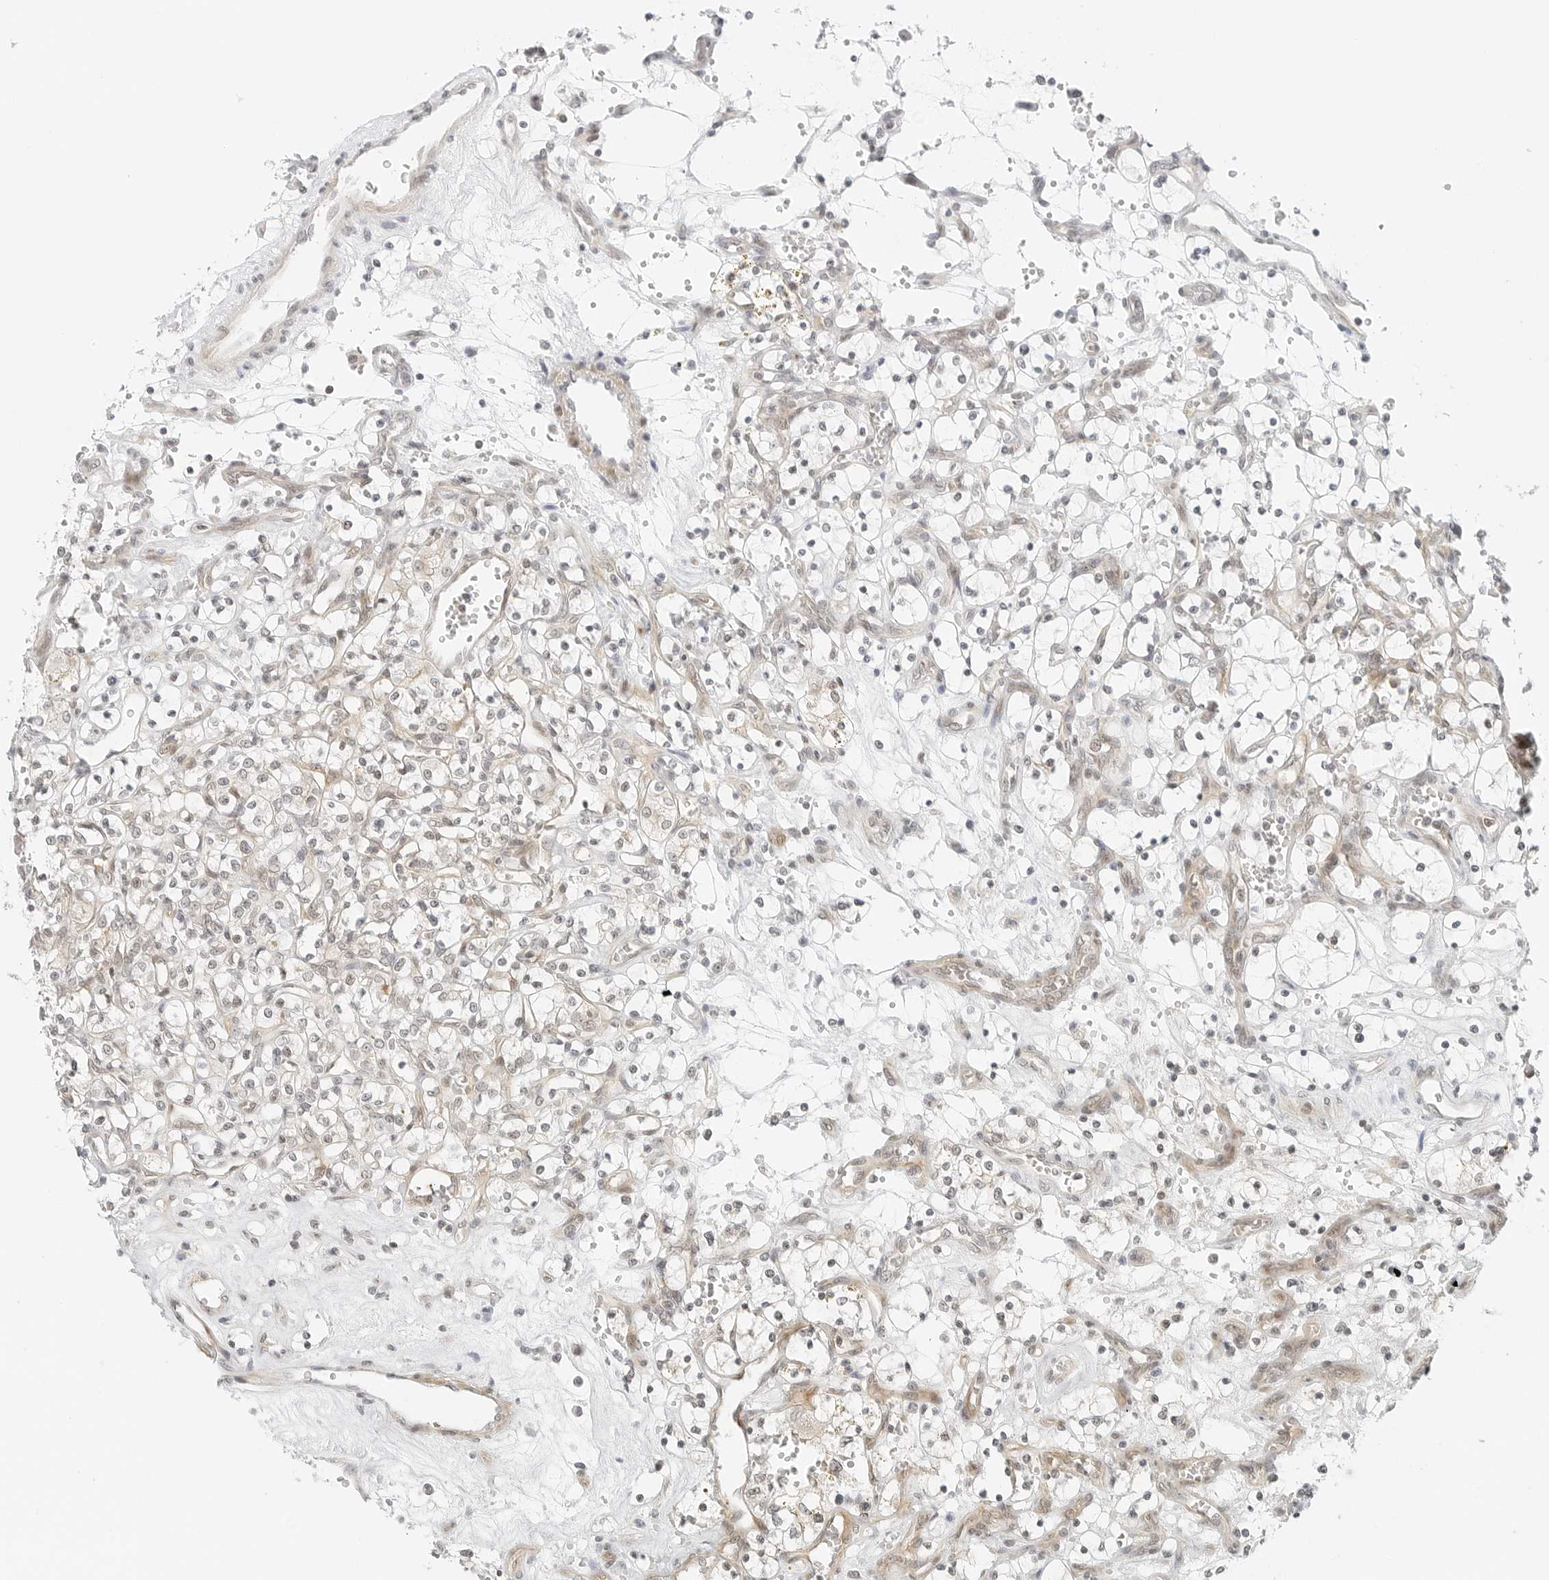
{"staining": {"intensity": "negative", "quantity": "none", "location": "none"}, "tissue": "renal cancer", "cell_type": "Tumor cells", "image_type": "cancer", "snomed": [{"axis": "morphology", "description": "Adenocarcinoma, NOS"}, {"axis": "topography", "description": "Kidney"}], "caption": "The histopathology image reveals no staining of tumor cells in renal cancer. The staining is performed using DAB brown chromogen with nuclei counter-stained in using hematoxylin.", "gene": "NEO1", "patient": {"sex": "female", "age": 69}}